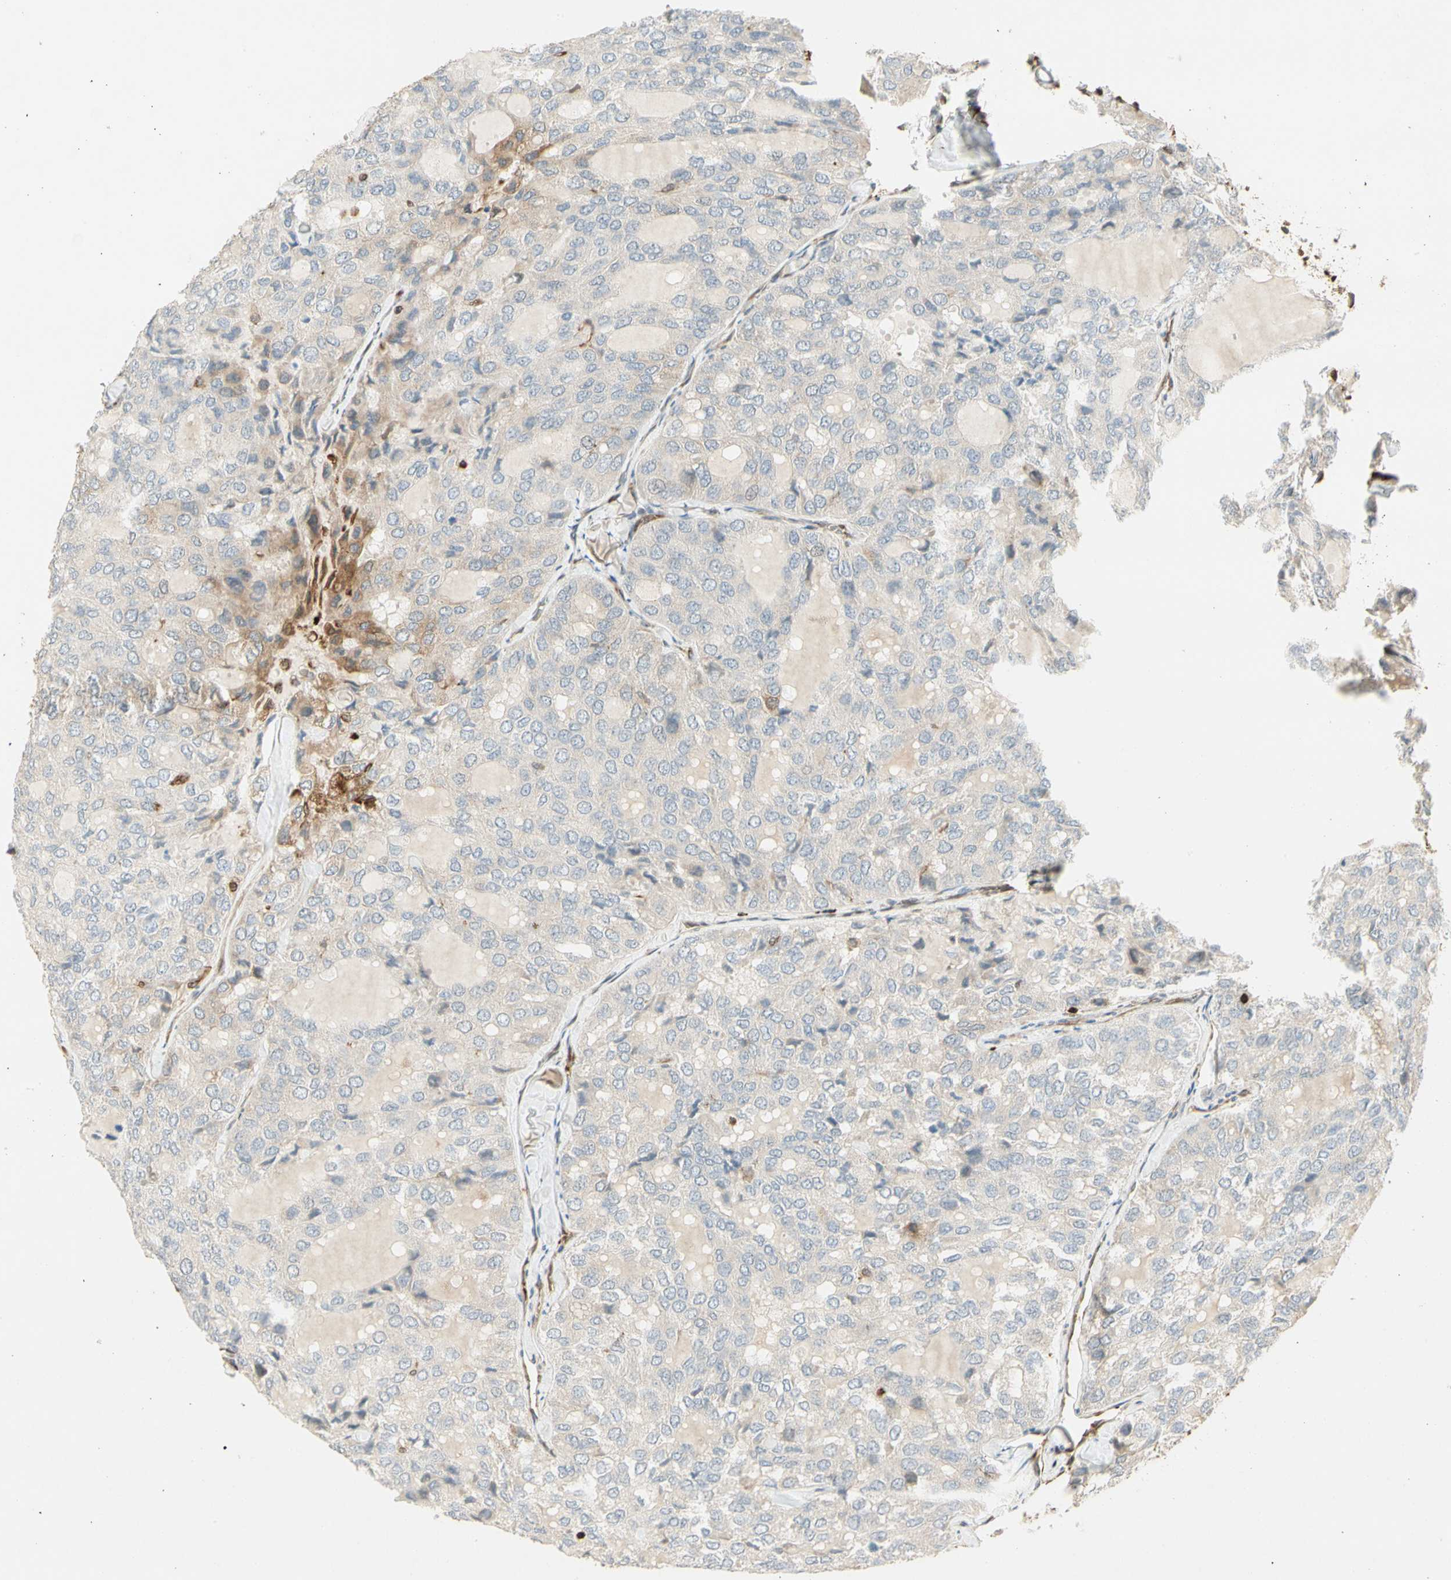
{"staining": {"intensity": "weak", "quantity": ">75%", "location": "cytoplasmic/membranous"}, "tissue": "thyroid cancer", "cell_type": "Tumor cells", "image_type": "cancer", "snomed": [{"axis": "morphology", "description": "Follicular adenoma carcinoma, NOS"}, {"axis": "topography", "description": "Thyroid gland"}], "caption": "A high-resolution histopathology image shows immunohistochemistry (IHC) staining of thyroid cancer, which shows weak cytoplasmic/membranous positivity in about >75% of tumor cells.", "gene": "TAPBP", "patient": {"sex": "male", "age": 75}}